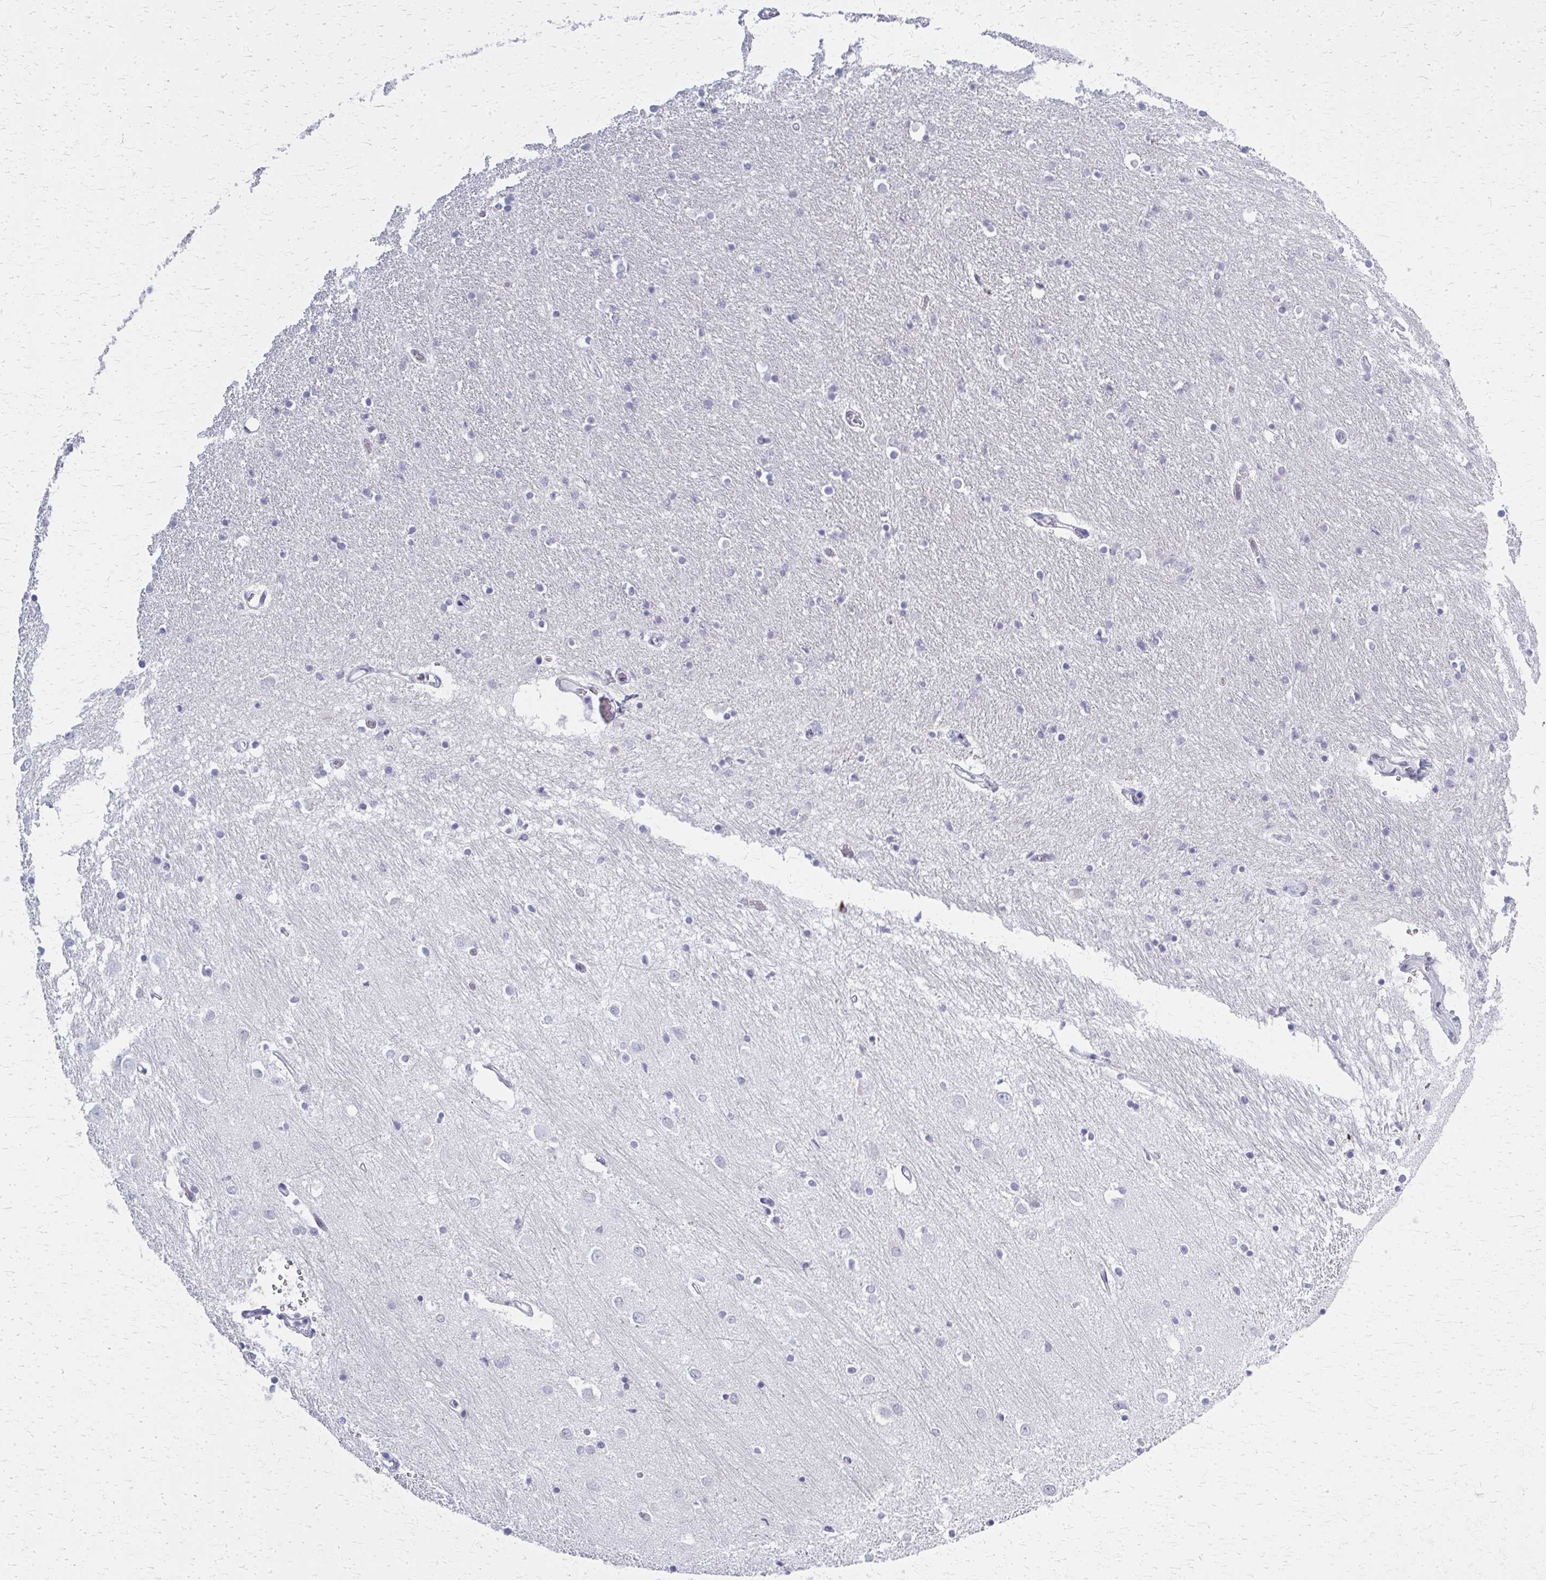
{"staining": {"intensity": "negative", "quantity": "none", "location": "none"}, "tissue": "caudate", "cell_type": "Glial cells", "image_type": "normal", "snomed": [{"axis": "morphology", "description": "Normal tissue, NOS"}, {"axis": "topography", "description": "Lateral ventricle wall"}, {"axis": "topography", "description": "Hippocampus"}], "caption": "Immunohistochemistry histopathology image of unremarkable caudate: human caudate stained with DAB (3,3'-diaminobenzidine) shows no significant protein positivity in glial cells.", "gene": "CASQ2", "patient": {"sex": "female", "age": 63}}